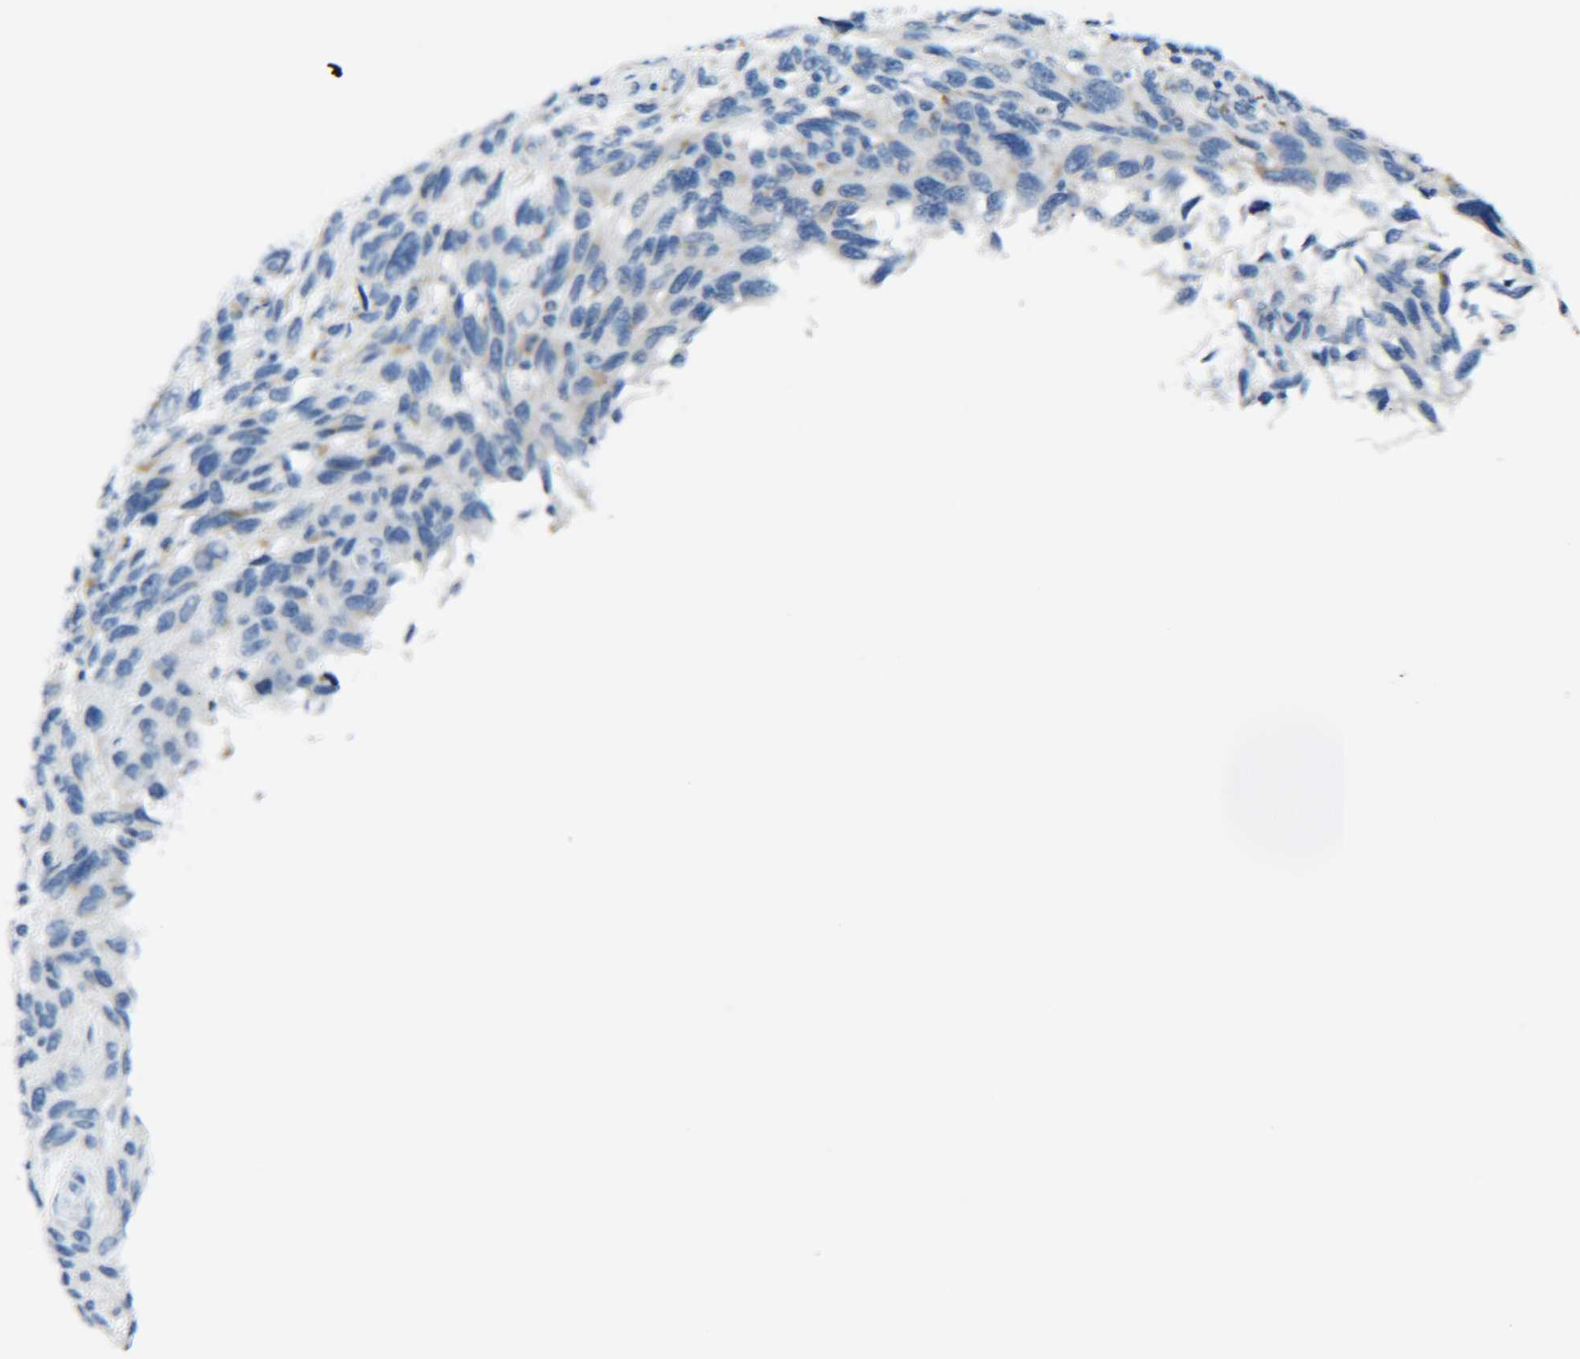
{"staining": {"intensity": "negative", "quantity": "none", "location": "none"}, "tissue": "melanoma", "cell_type": "Tumor cells", "image_type": "cancer", "snomed": [{"axis": "morphology", "description": "Malignant melanoma, NOS"}, {"axis": "topography", "description": "Skin"}], "caption": "Immunohistochemistry micrograph of malignant melanoma stained for a protein (brown), which shows no staining in tumor cells.", "gene": "C15orf48", "patient": {"sex": "male", "age": 53}}